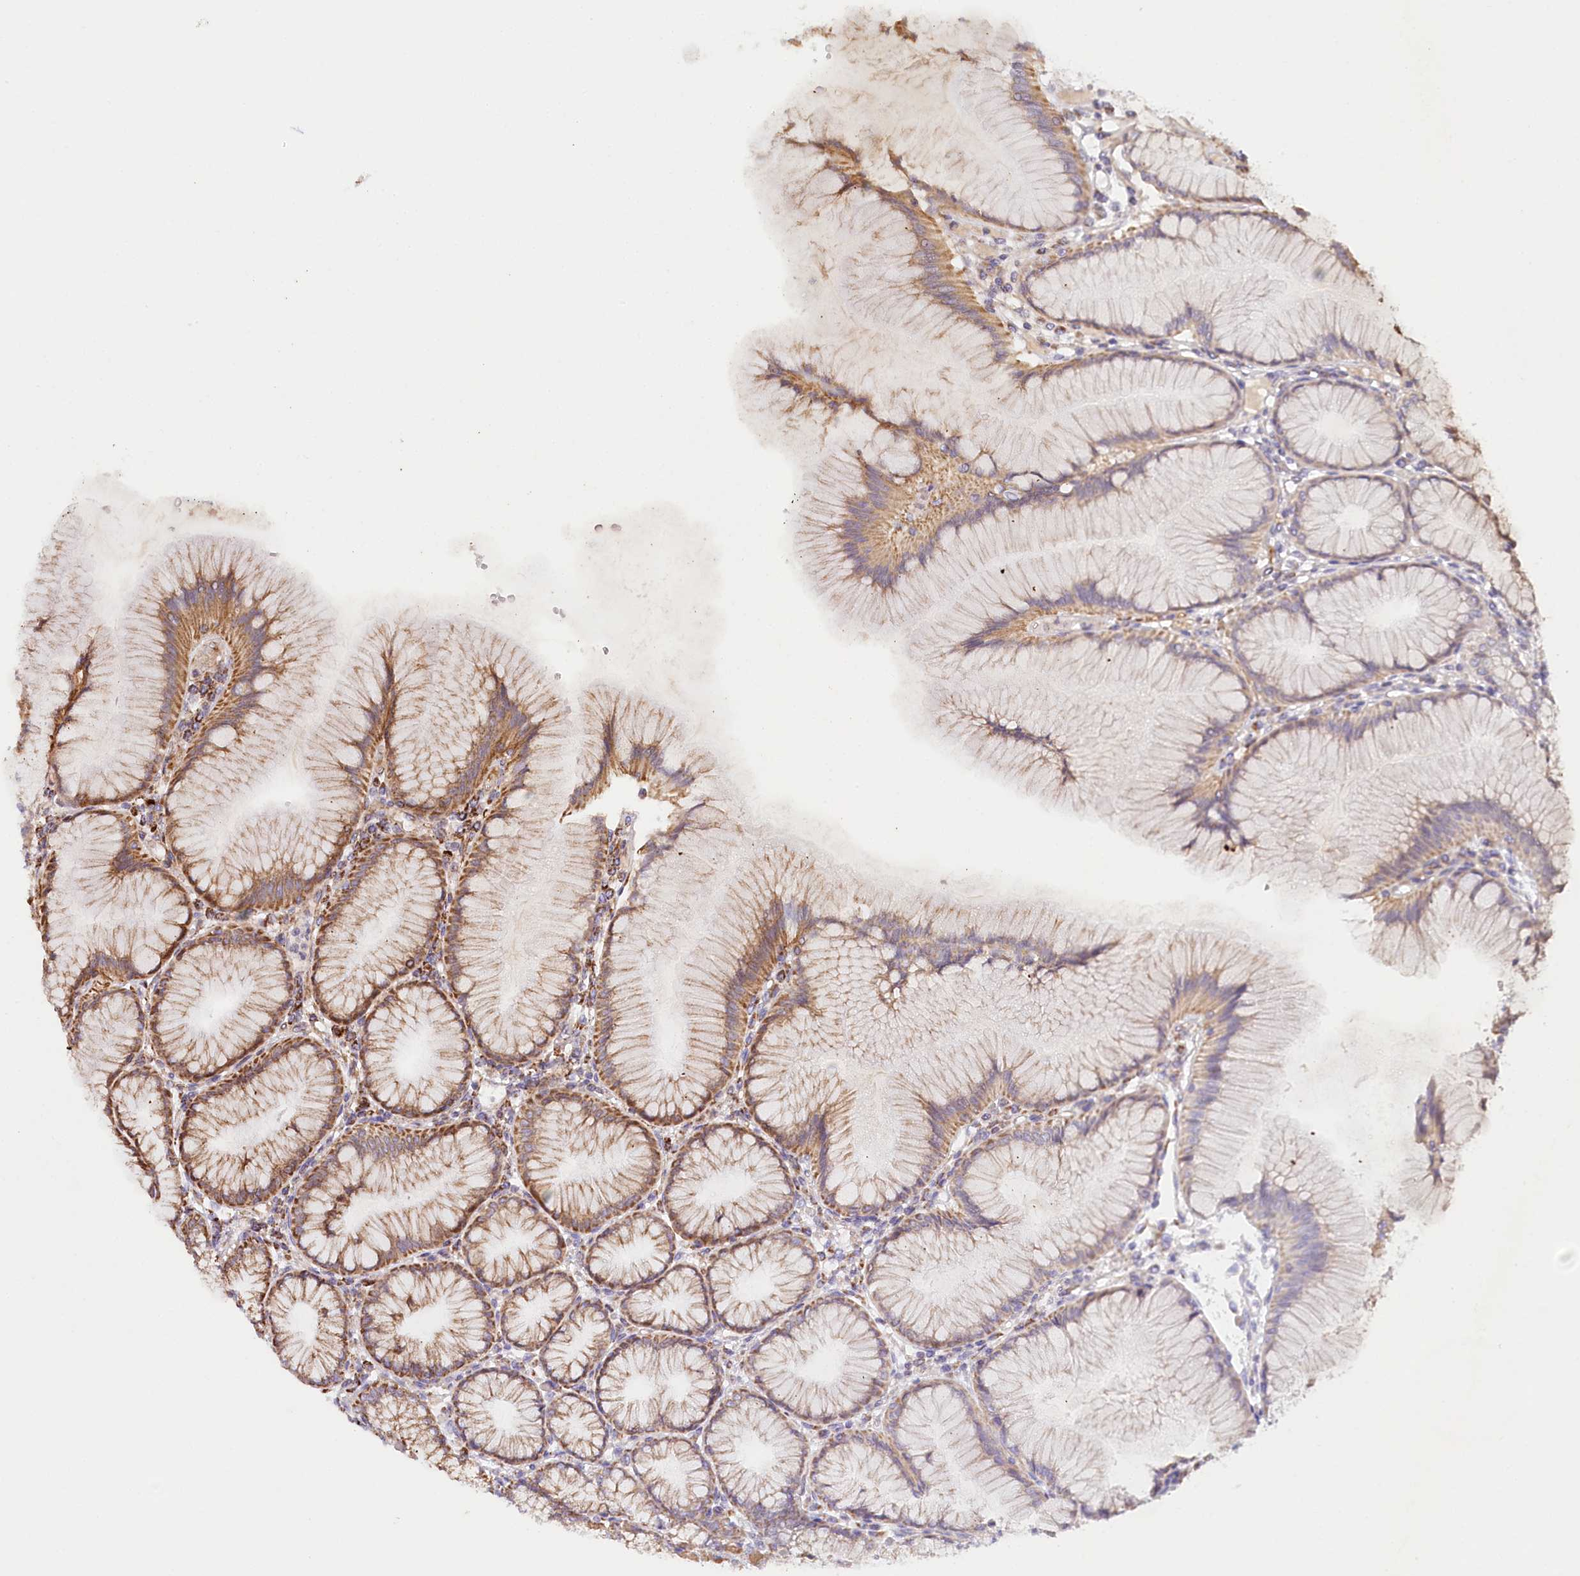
{"staining": {"intensity": "moderate", "quantity": "25%-75%", "location": "cytoplasmic/membranous"}, "tissue": "stomach", "cell_type": "Glandular cells", "image_type": "normal", "snomed": [{"axis": "morphology", "description": "Normal tissue, NOS"}, {"axis": "topography", "description": "Stomach"}], "caption": "DAB (3,3'-diaminobenzidine) immunohistochemical staining of benign stomach shows moderate cytoplasmic/membranous protein expression in approximately 25%-75% of glandular cells. (Brightfield microscopy of DAB IHC at high magnification).", "gene": "UMPS", "patient": {"sex": "female", "age": 57}}